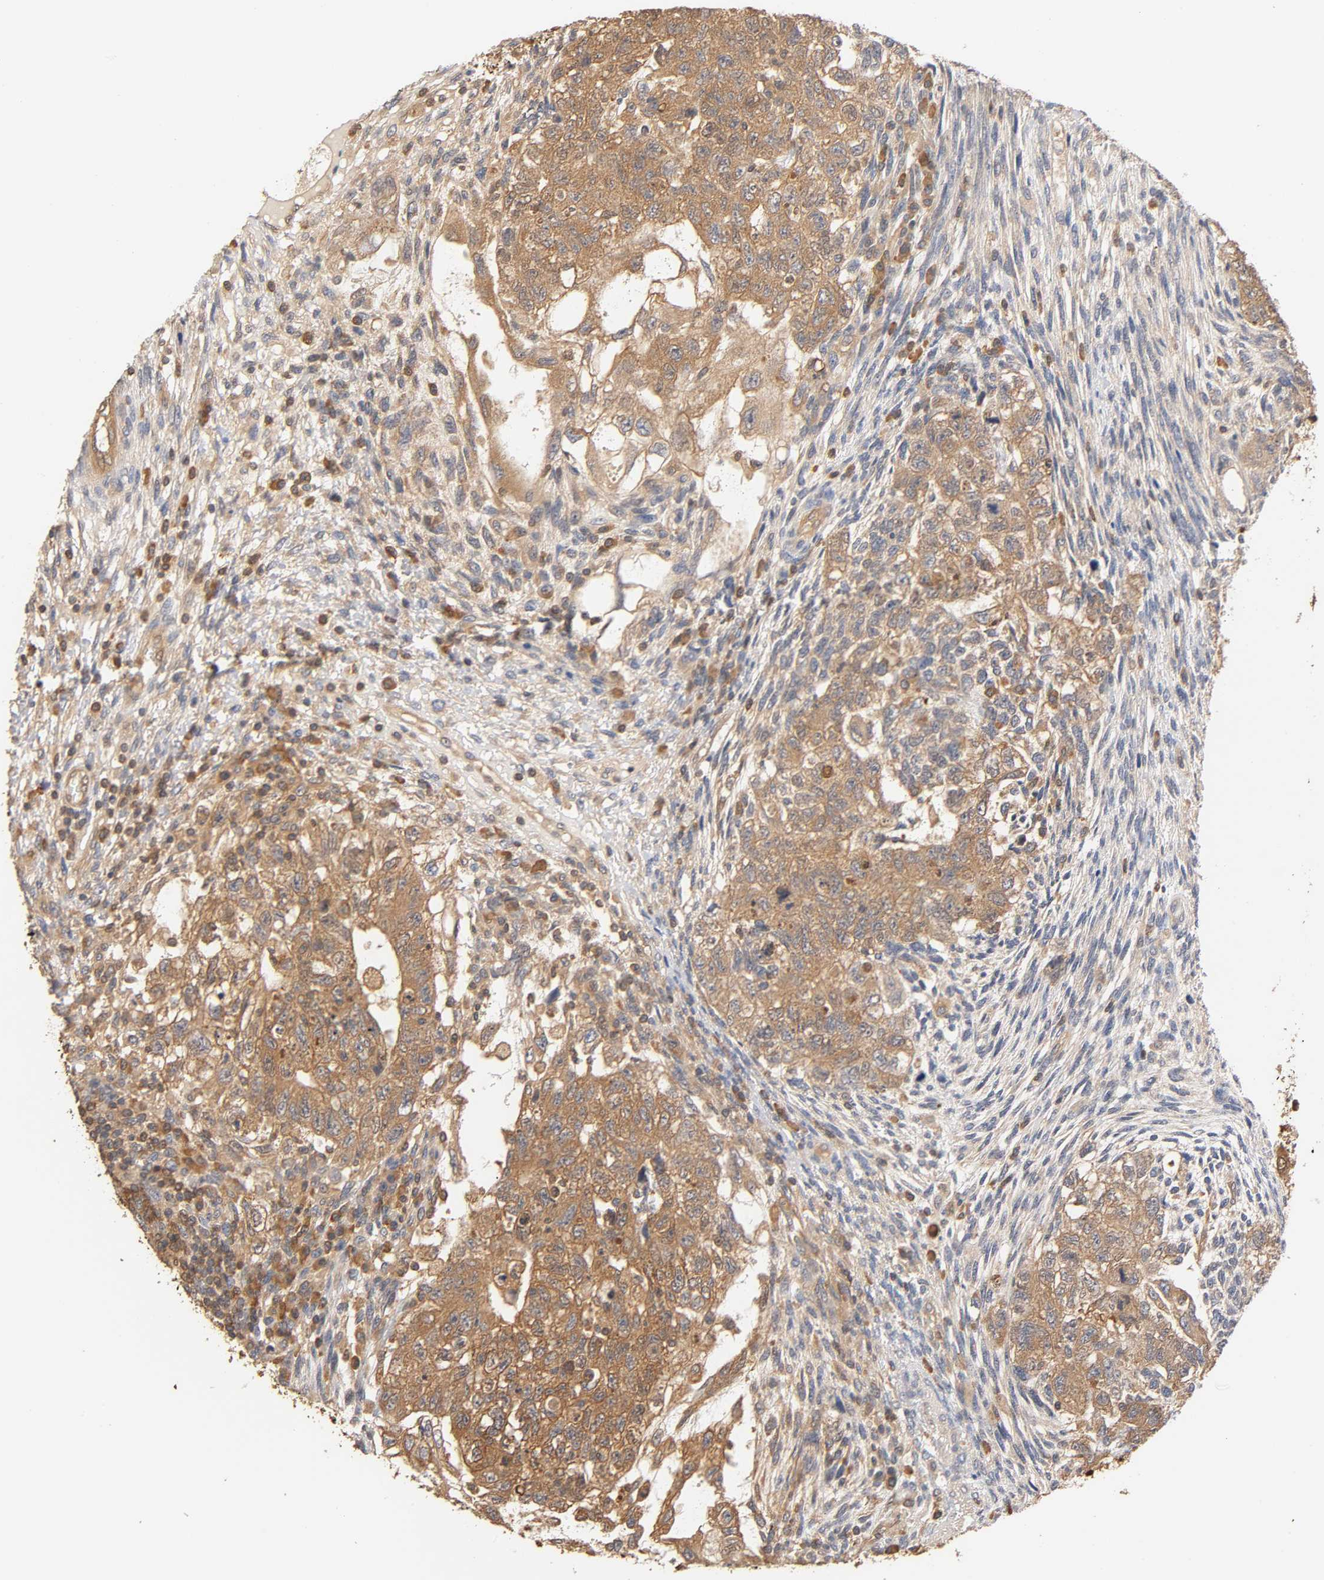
{"staining": {"intensity": "moderate", "quantity": ">75%", "location": "cytoplasmic/membranous"}, "tissue": "testis cancer", "cell_type": "Tumor cells", "image_type": "cancer", "snomed": [{"axis": "morphology", "description": "Normal tissue, NOS"}, {"axis": "morphology", "description": "Carcinoma, Embryonal, NOS"}, {"axis": "topography", "description": "Testis"}], "caption": "Approximately >75% of tumor cells in embryonal carcinoma (testis) show moderate cytoplasmic/membranous protein expression as visualized by brown immunohistochemical staining.", "gene": "ALDOA", "patient": {"sex": "male", "age": 36}}